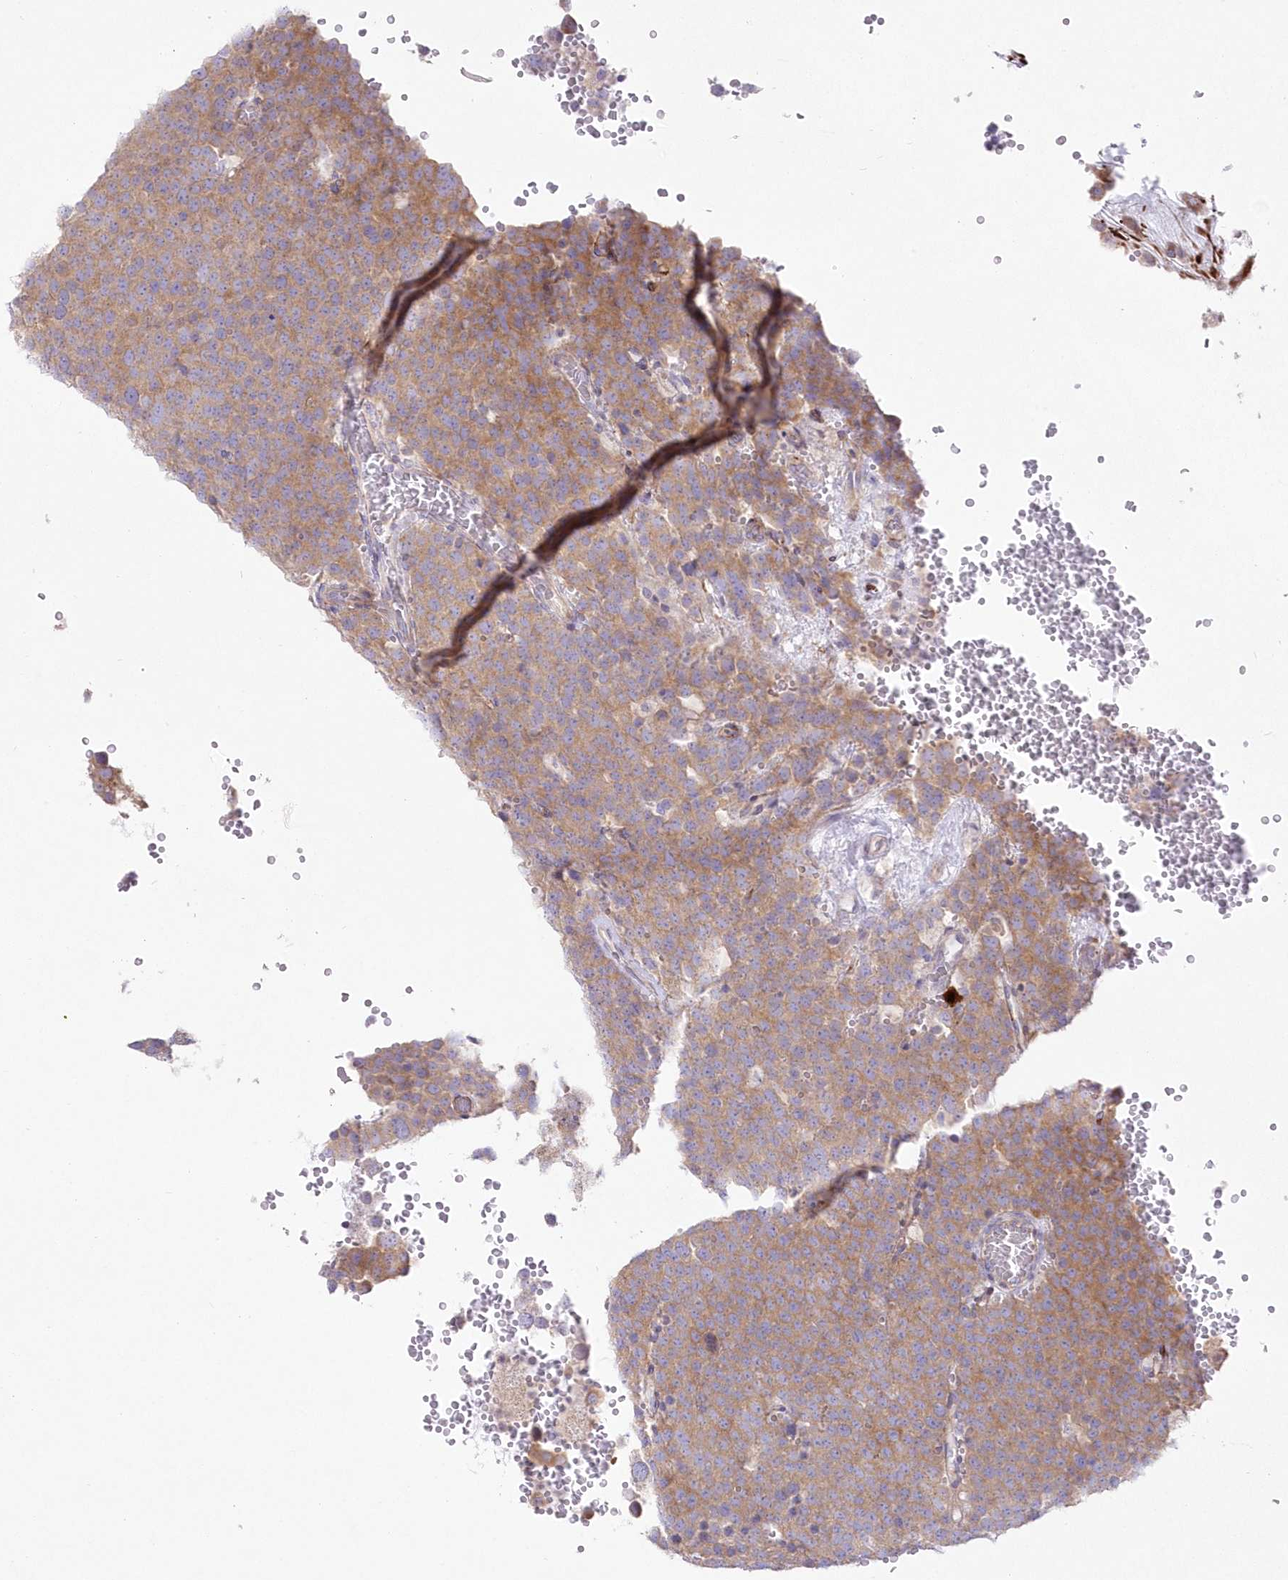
{"staining": {"intensity": "moderate", "quantity": ">75%", "location": "cytoplasmic/membranous"}, "tissue": "testis cancer", "cell_type": "Tumor cells", "image_type": "cancer", "snomed": [{"axis": "morphology", "description": "Seminoma, NOS"}, {"axis": "topography", "description": "Testis"}], "caption": "High-power microscopy captured an immunohistochemistry micrograph of seminoma (testis), revealing moderate cytoplasmic/membranous staining in about >75% of tumor cells.", "gene": "ZNF843", "patient": {"sex": "male", "age": 71}}